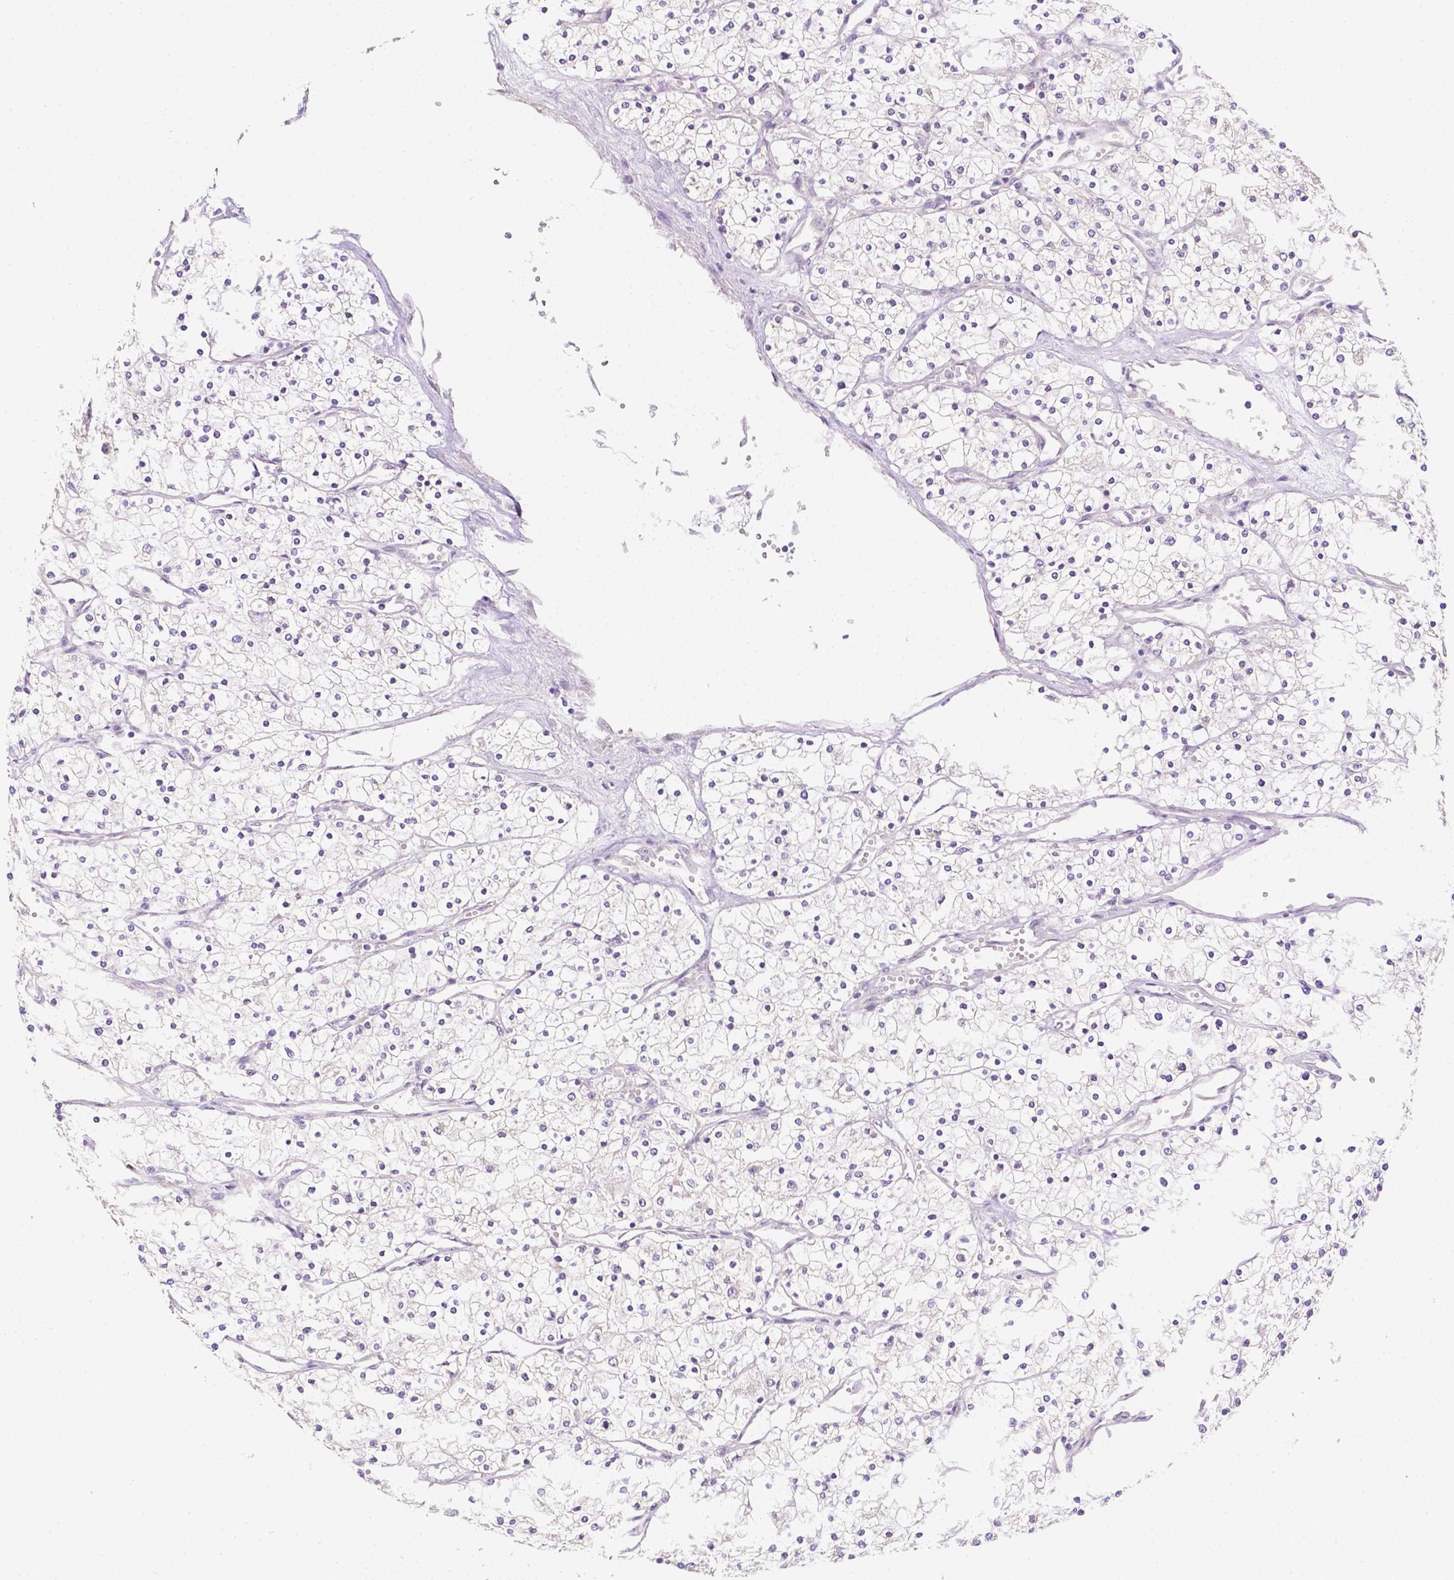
{"staining": {"intensity": "negative", "quantity": "none", "location": "none"}, "tissue": "renal cancer", "cell_type": "Tumor cells", "image_type": "cancer", "snomed": [{"axis": "morphology", "description": "Adenocarcinoma, NOS"}, {"axis": "topography", "description": "Kidney"}], "caption": "This image is of renal cancer stained with IHC to label a protein in brown with the nuclei are counter-stained blue. There is no expression in tumor cells. (DAB (3,3'-diaminobenzidine) IHC with hematoxylin counter stain).", "gene": "C10orf67", "patient": {"sex": "male", "age": 80}}